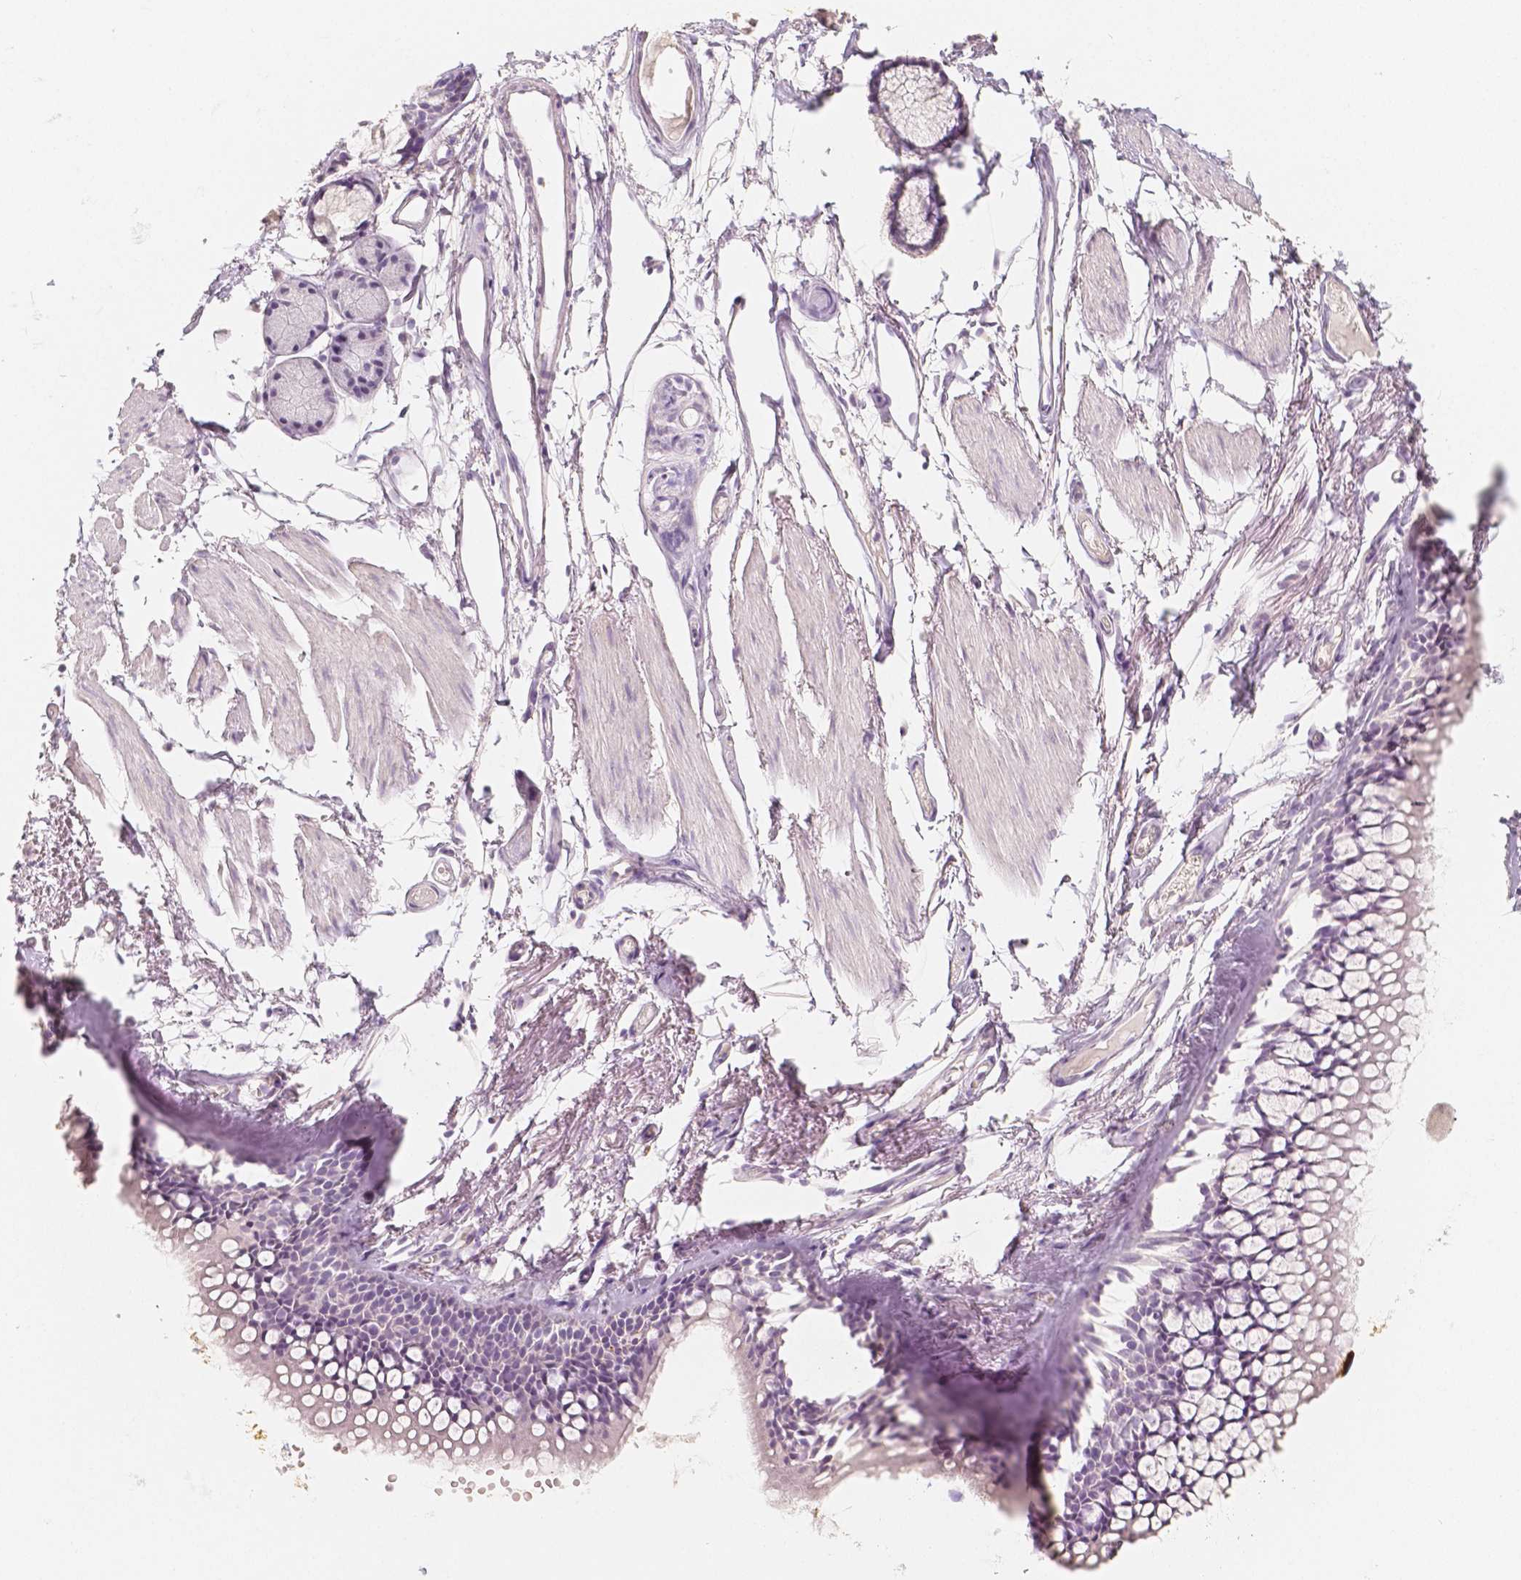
{"staining": {"intensity": "negative", "quantity": "none", "location": "none"}, "tissue": "soft tissue", "cell_type": "Chondrocytes", "image_type": "normal", "snomed": [{"axis": "morphology", "description": "Normal tissue, NOS"}, {"axis": "topography", "description": "Cartilage tissue"}, {"axis": "topography", "description": "Bronchus"}], "caption": "Chondrocytes show no significant positivity in benign soft tissue.", "gene": "NECAB2", "patient": {"sex": "female", "age": 79}}